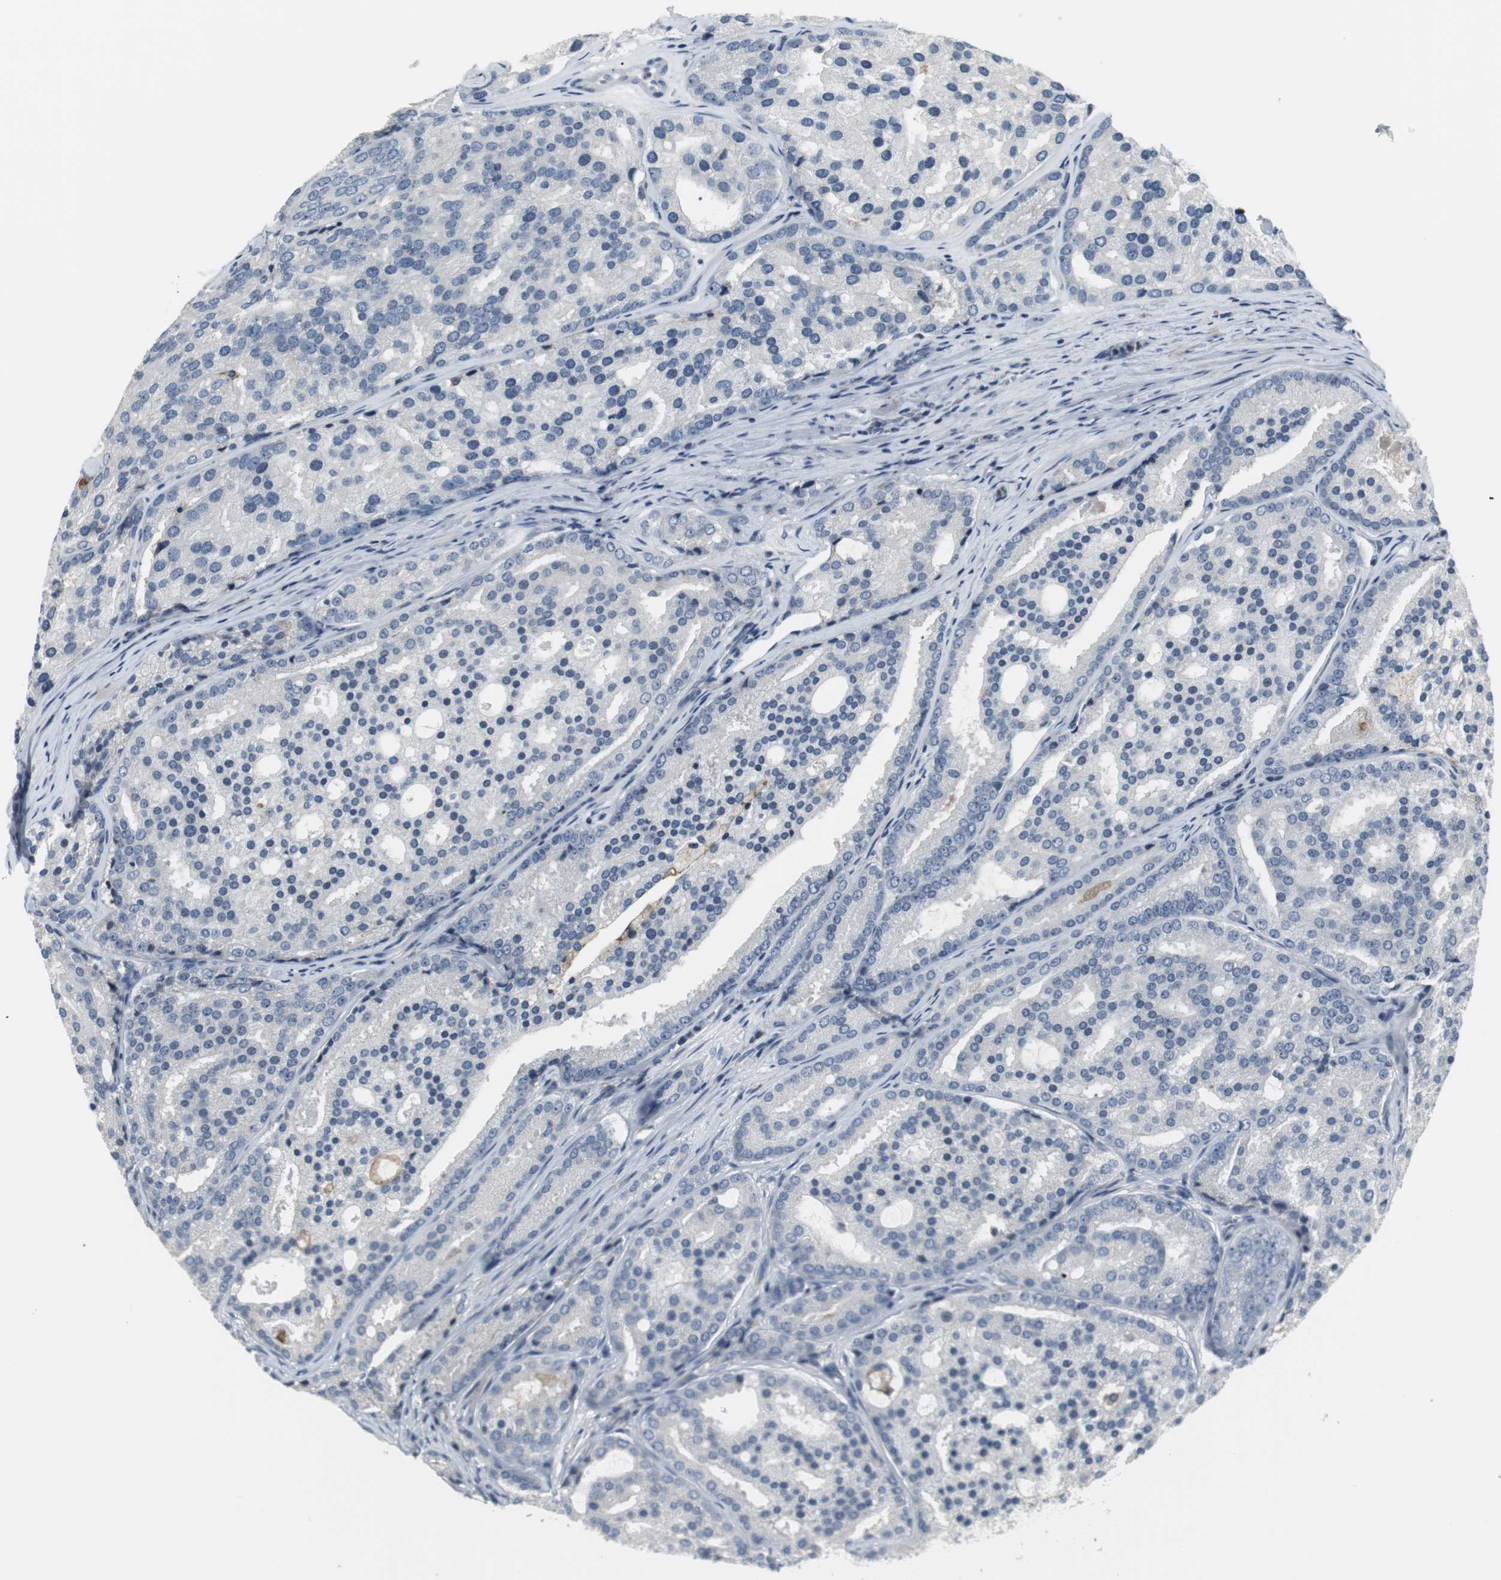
{"staining": {"intensity": "negative", "quantity": "none", "location": "none"}, "tissue": "prostate cancer", "cell_type": "Tumor cells", "image_type": "cancer", "snomed": [{"axis": "morphology", "description": "Adenocarcinoma, High grade"}, {"axis": "topography", "description": "Prostate"}], "caption": "The micrograph exhibits no staining of tumor cells in prostate cancer.", "gene": "SLC2A5", "patient": {"sex": "male", "age": 64}}